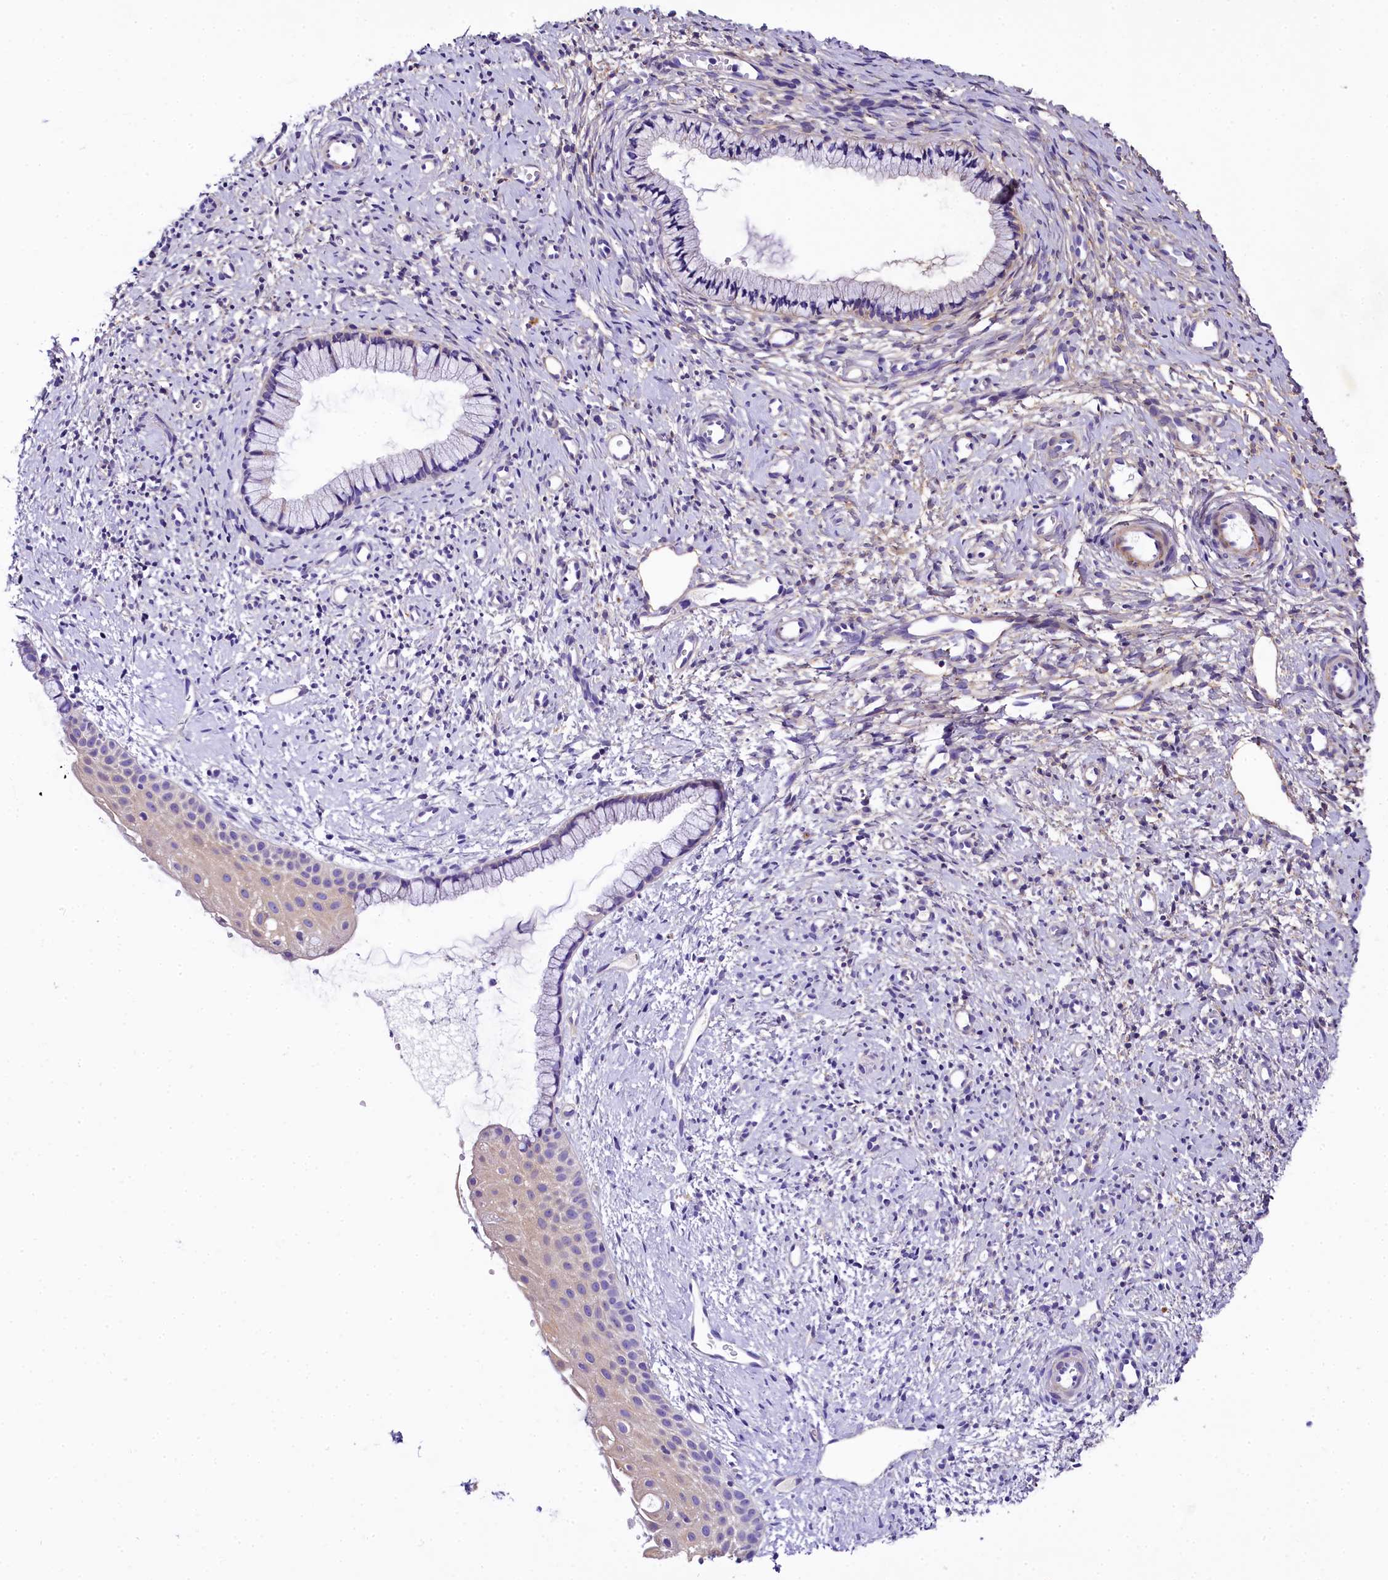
{"staining": {"intensity": "weak", "quantity": "<25%", "location": "cytoplasmic/membranous"}, "tissue": "cervix", "cell_type": "Glandular cells", "image_type": "normal", "snomed": [{"axis": "morphology", "description": "Normal tissue, NOS"}, {"axis": "topography", "description": "Cervix"}], "caption": "Glandular cells are negative for brown protein staining in benign cervix. (Immunohistochemistry (ihc), brightfield microscopy, high magnification).", "gene": "SOD3", "patient": {"sex": "female", "age": 57}}